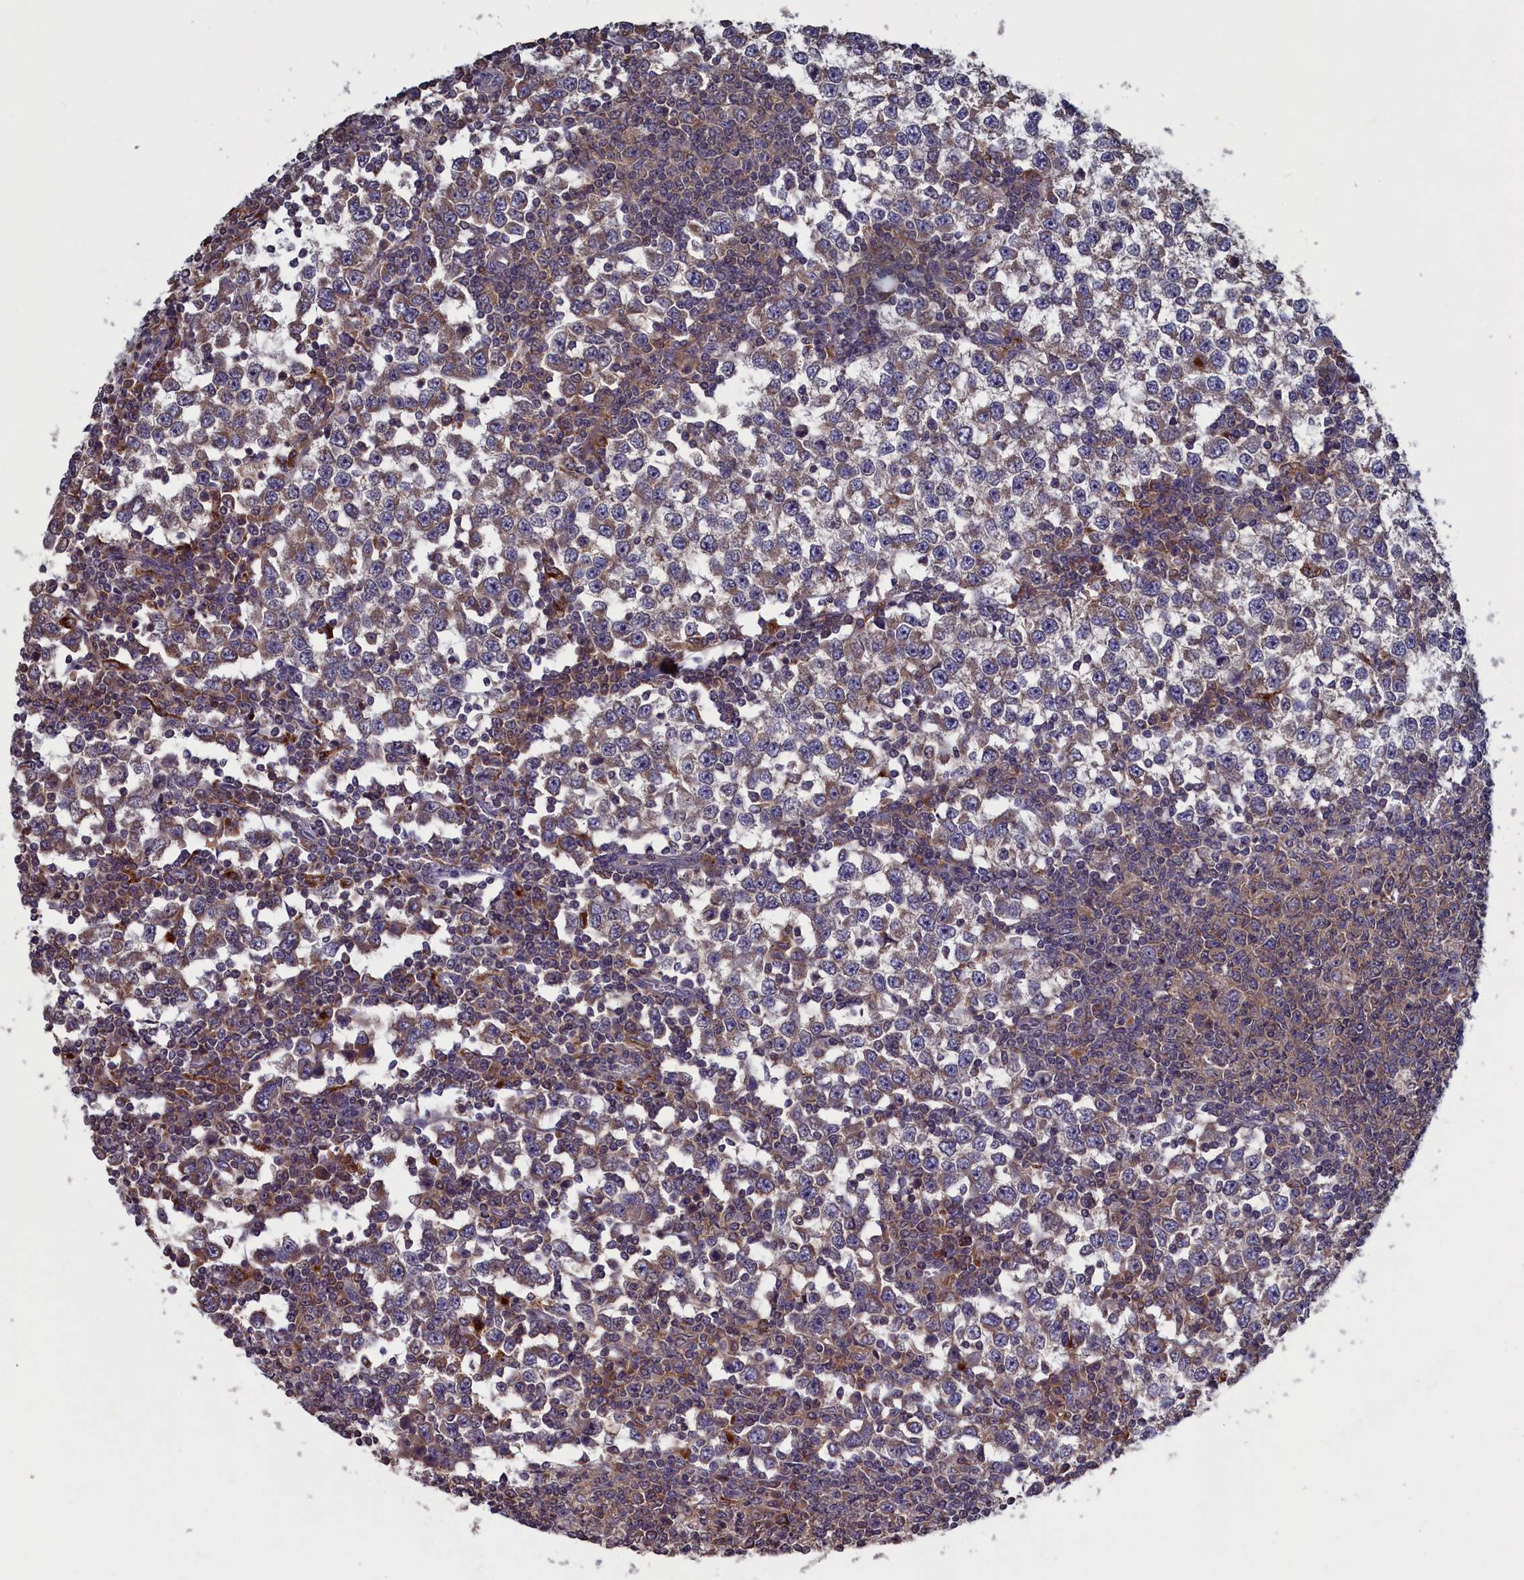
{"staining": {"intensity": "weak", "quantity": "25%-75%", "location": "cytoplasmic/membranous"}, "tissue": "testis cancer", "cell_type": "Tumor cells", "image_type": "cancer", "snomed": [{"axis": "morphology", "description": "Seminoma, NOS"}, {"axis": "topography", "description": "Testis"}], "caption": "Brown immunohistochemical staining in testis seminoma exhibits weak cytoplasmic/membranous expression in approximately 25%-75% of tumor cells. (DAB IHC with brightfield microscopy, high magnification).", "gene": "CACTIN", "patient": {"sex": "male", "age": 65}}